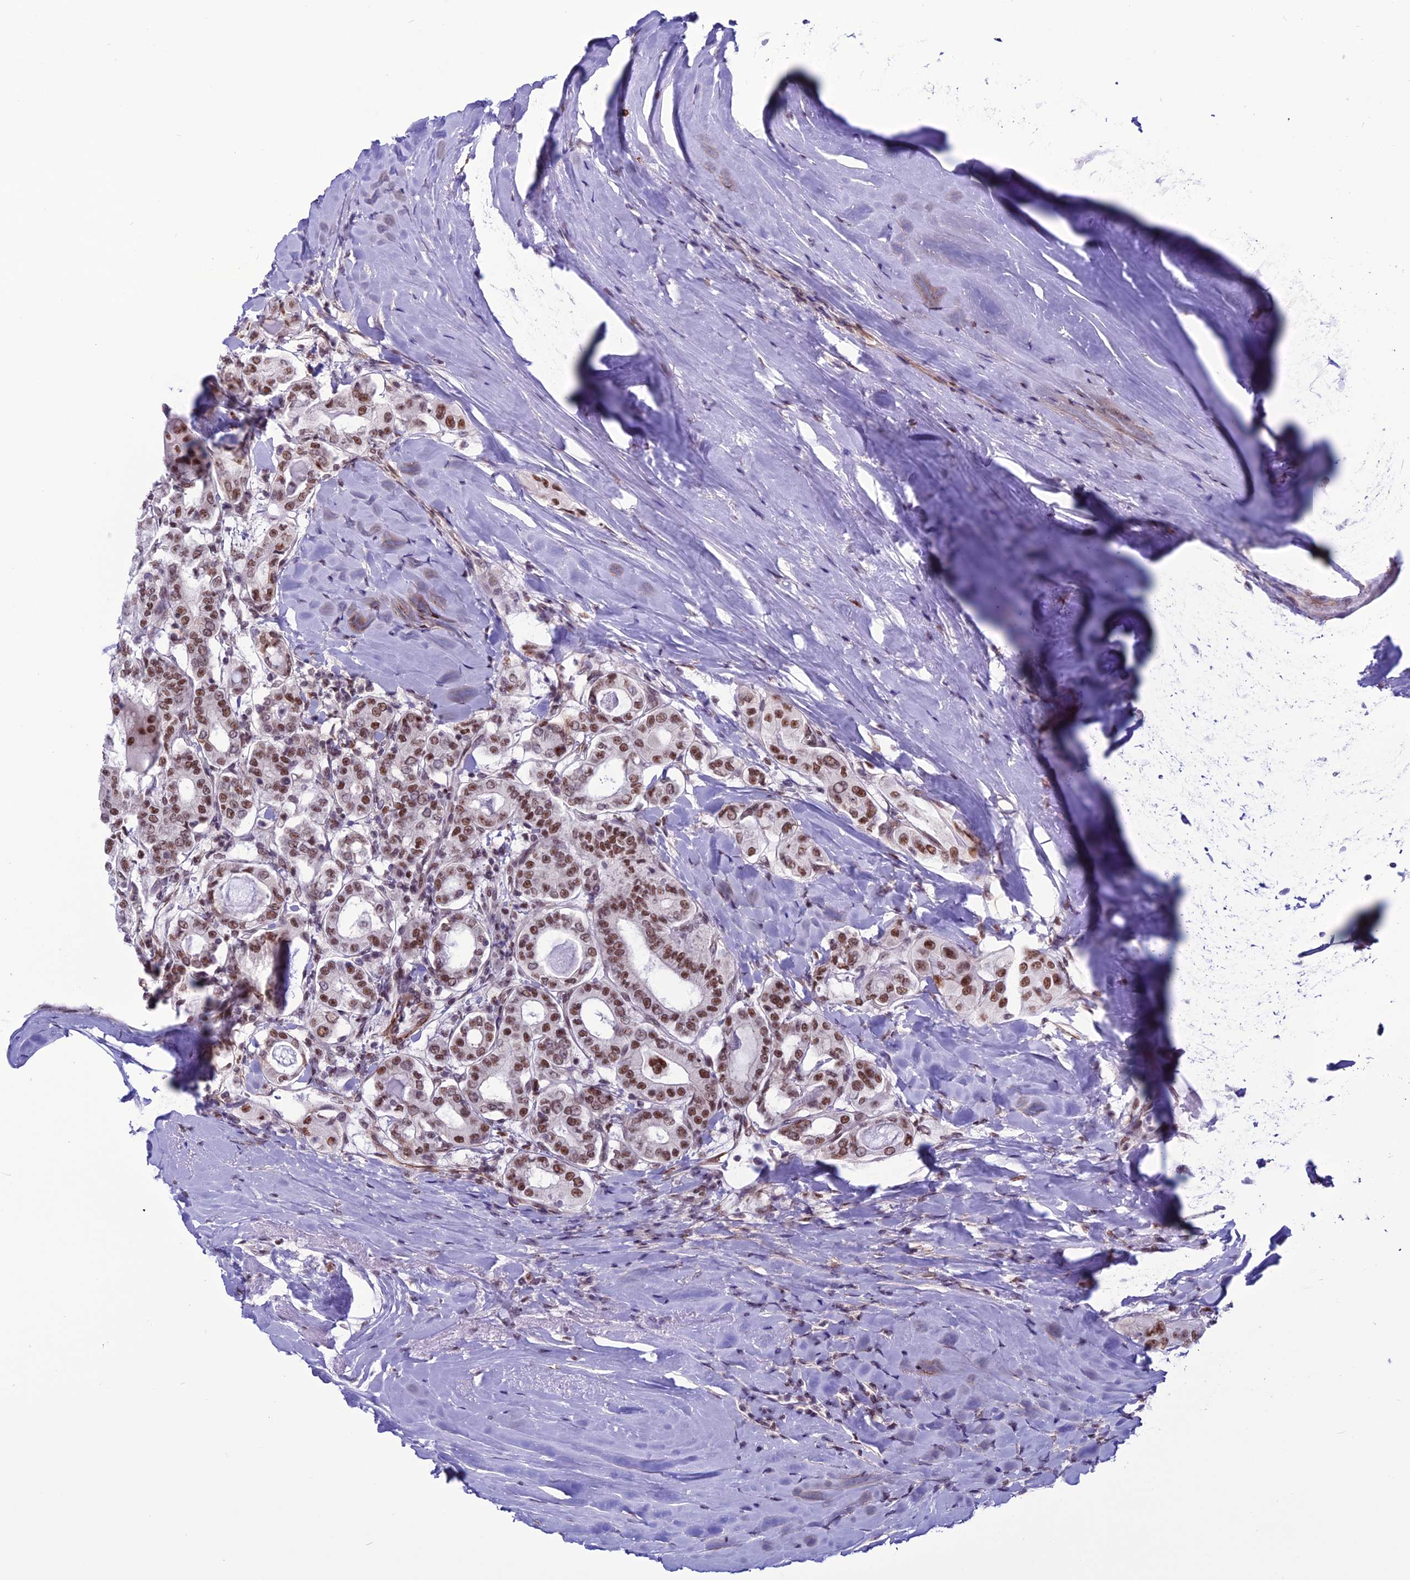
{"staining": {"intensity": "moderate", "quantity": ">75%", "location": "nuclear"}, "tissue": "thyroid cancer", "cell_type": "Tumor cells", "image_type": "cancer", "snomed": [{"axis": "morphology", "description": "Papillary adenocarcinoma, NOS"}, {"axis": "topography", "description": "Thyroid gland"}], "caption": "Papillary adenocarcinoma (thyroid) stained for a protein reveals moderate nuclear positivity in tumor cells.", "gene": "U2AF1", "patient": {"sex": "female", "age": 72}}